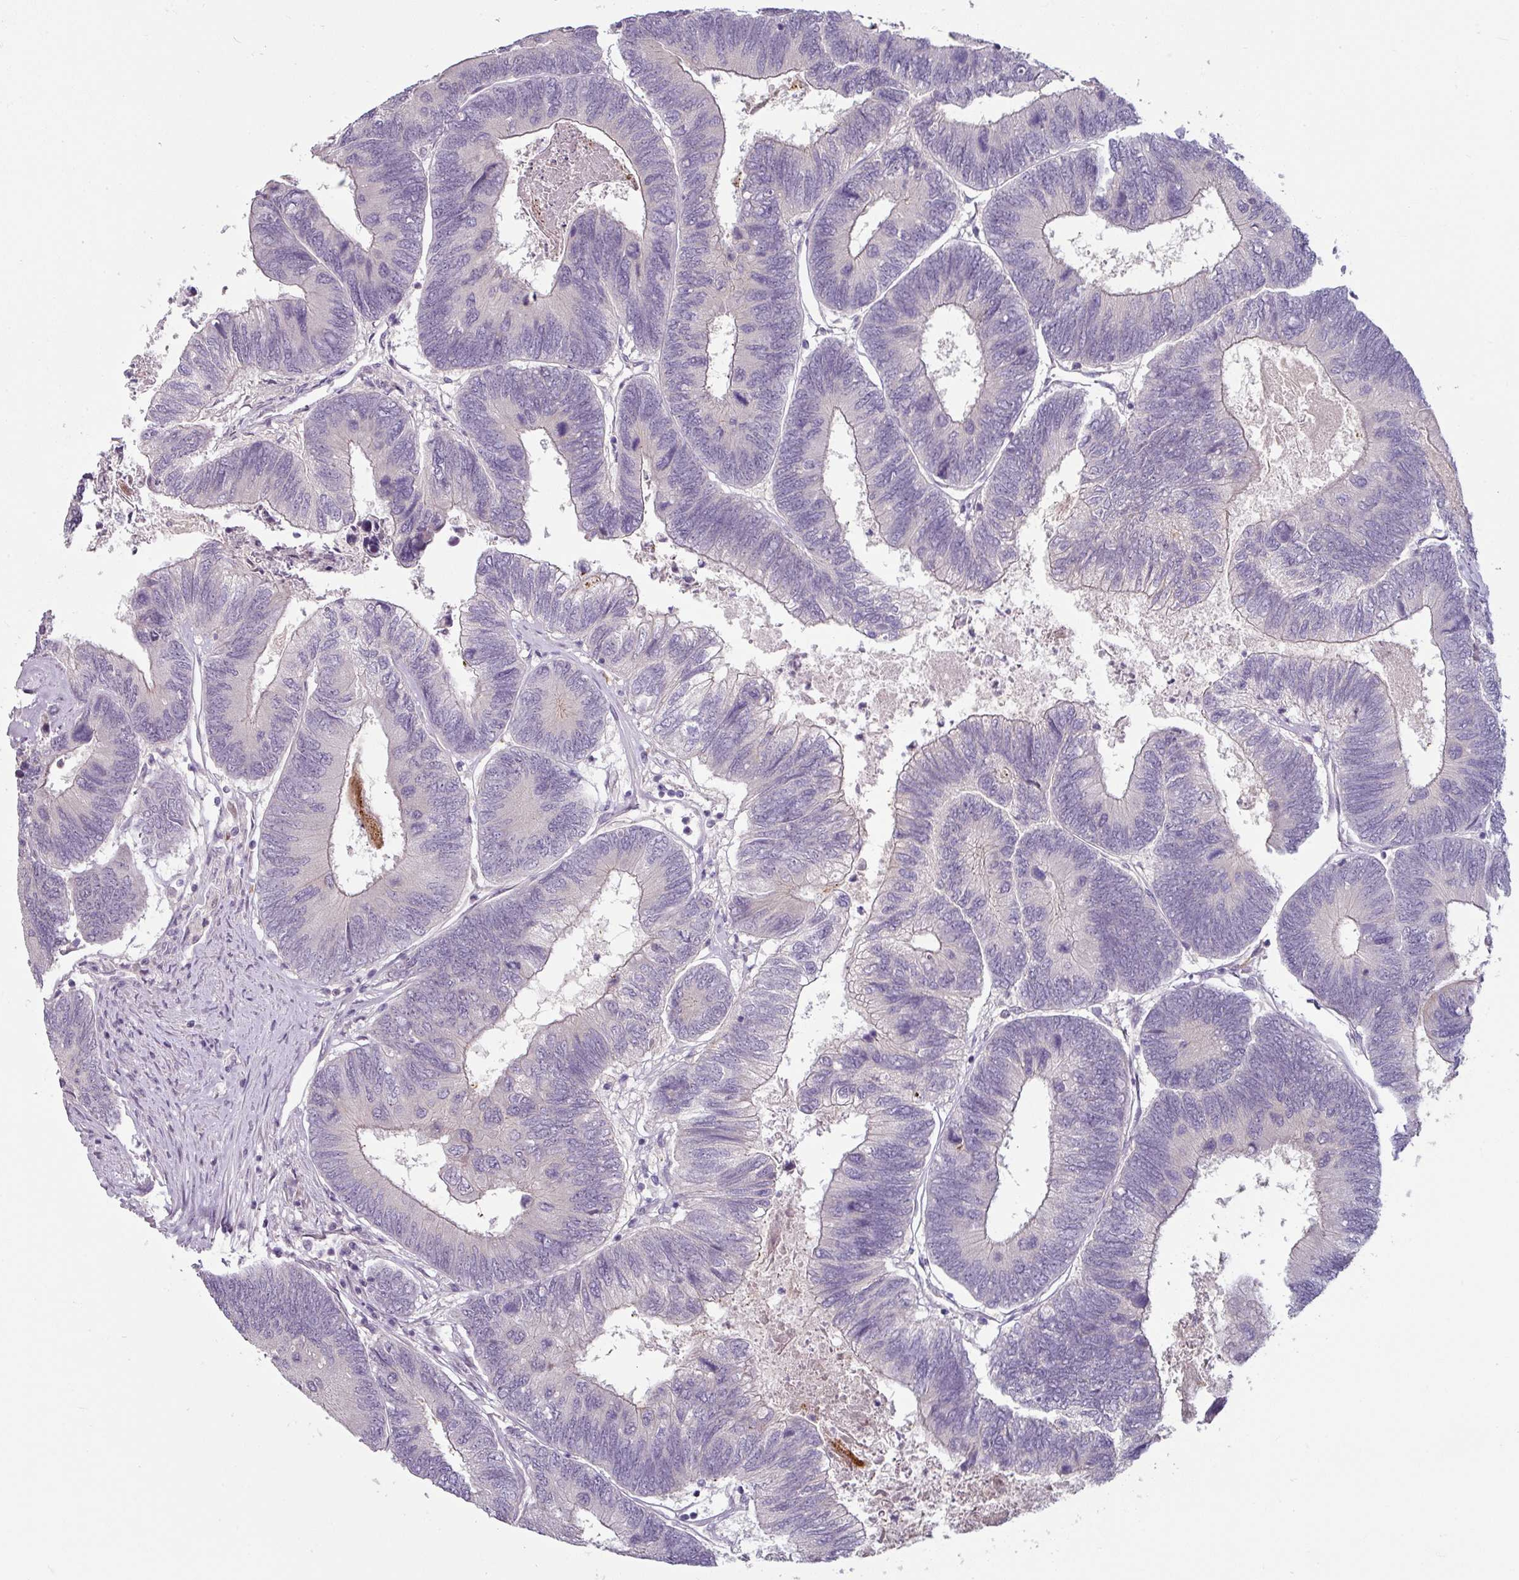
{"staining": {"intensity": "negative", "quantity": "none", "location": "none"}, "tissue": "colorectal cancer", "cell_type": "Tumor cells", "image_type": "cancer", "snomed": [{"axis": "morphology", "description": "Adenocarcinoma, NOS"}, {"axis": "topography", "description": "Colon"}], "caption": "There is no significant expression in tumor cells of colorectal adenocarcinoma.", "gene": "MTMR14", "patient": {"sex": "female", "age": 67}}